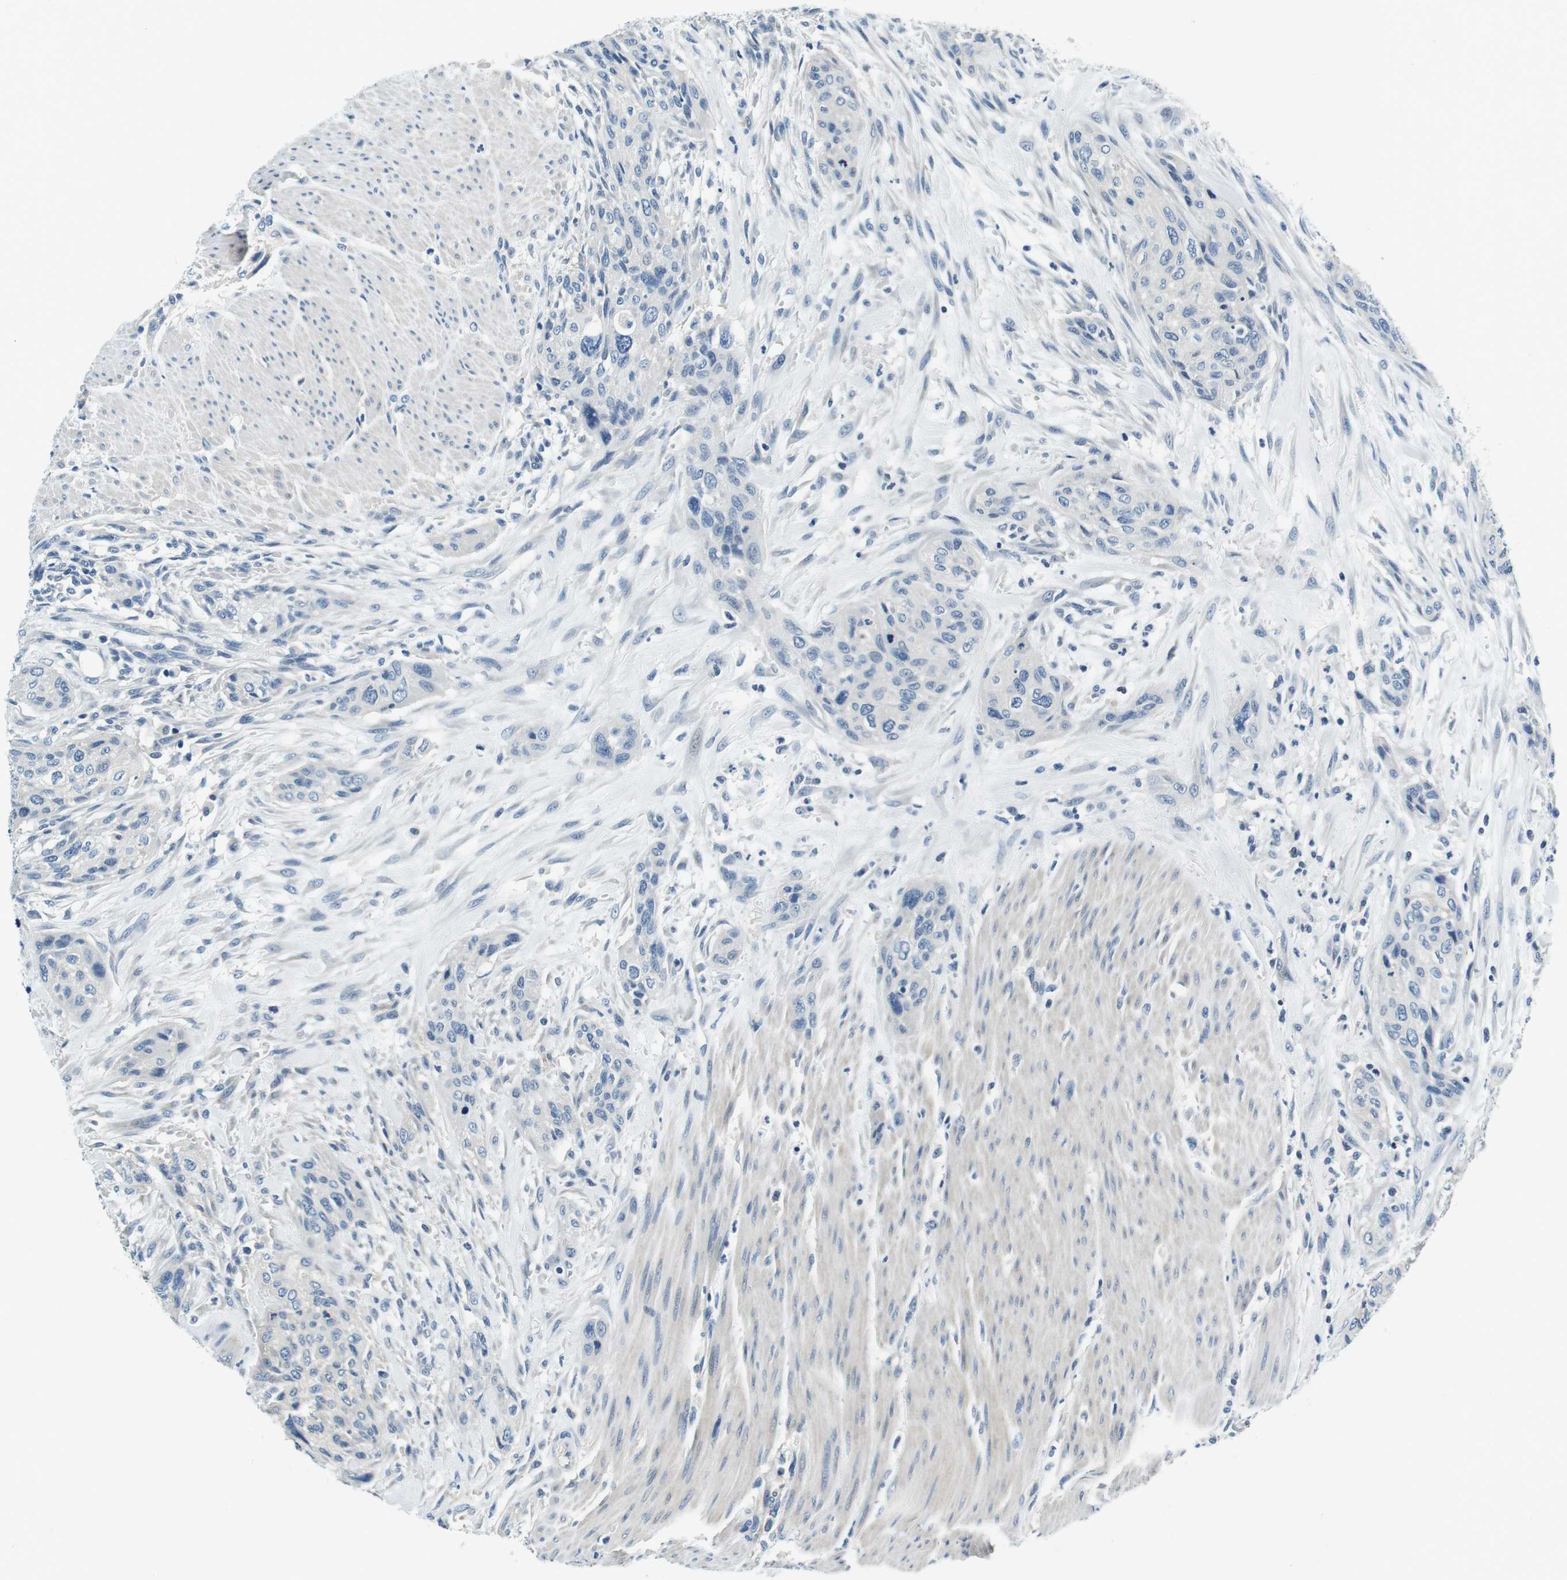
{"staining": {"intensity": "negative", "quantity": "none", "location": "none"}, "tissue": "urothelial cancer", "cell_type": "Tumor cells", "image_type": "cancer", "snomed": [{"axis": "morphology", "description": "Urothelial carcinoma, High grade"}, {"axis": "topography", "description": "Urinary bladder"}], "caption": "Human urothelial carcinoma (high-grade) stained for a protein using immunohistochemistry demonstrates no staining in tumor cells.", "gene": "KCNJ5", "patient": {"sex": "male", "age": 35}}